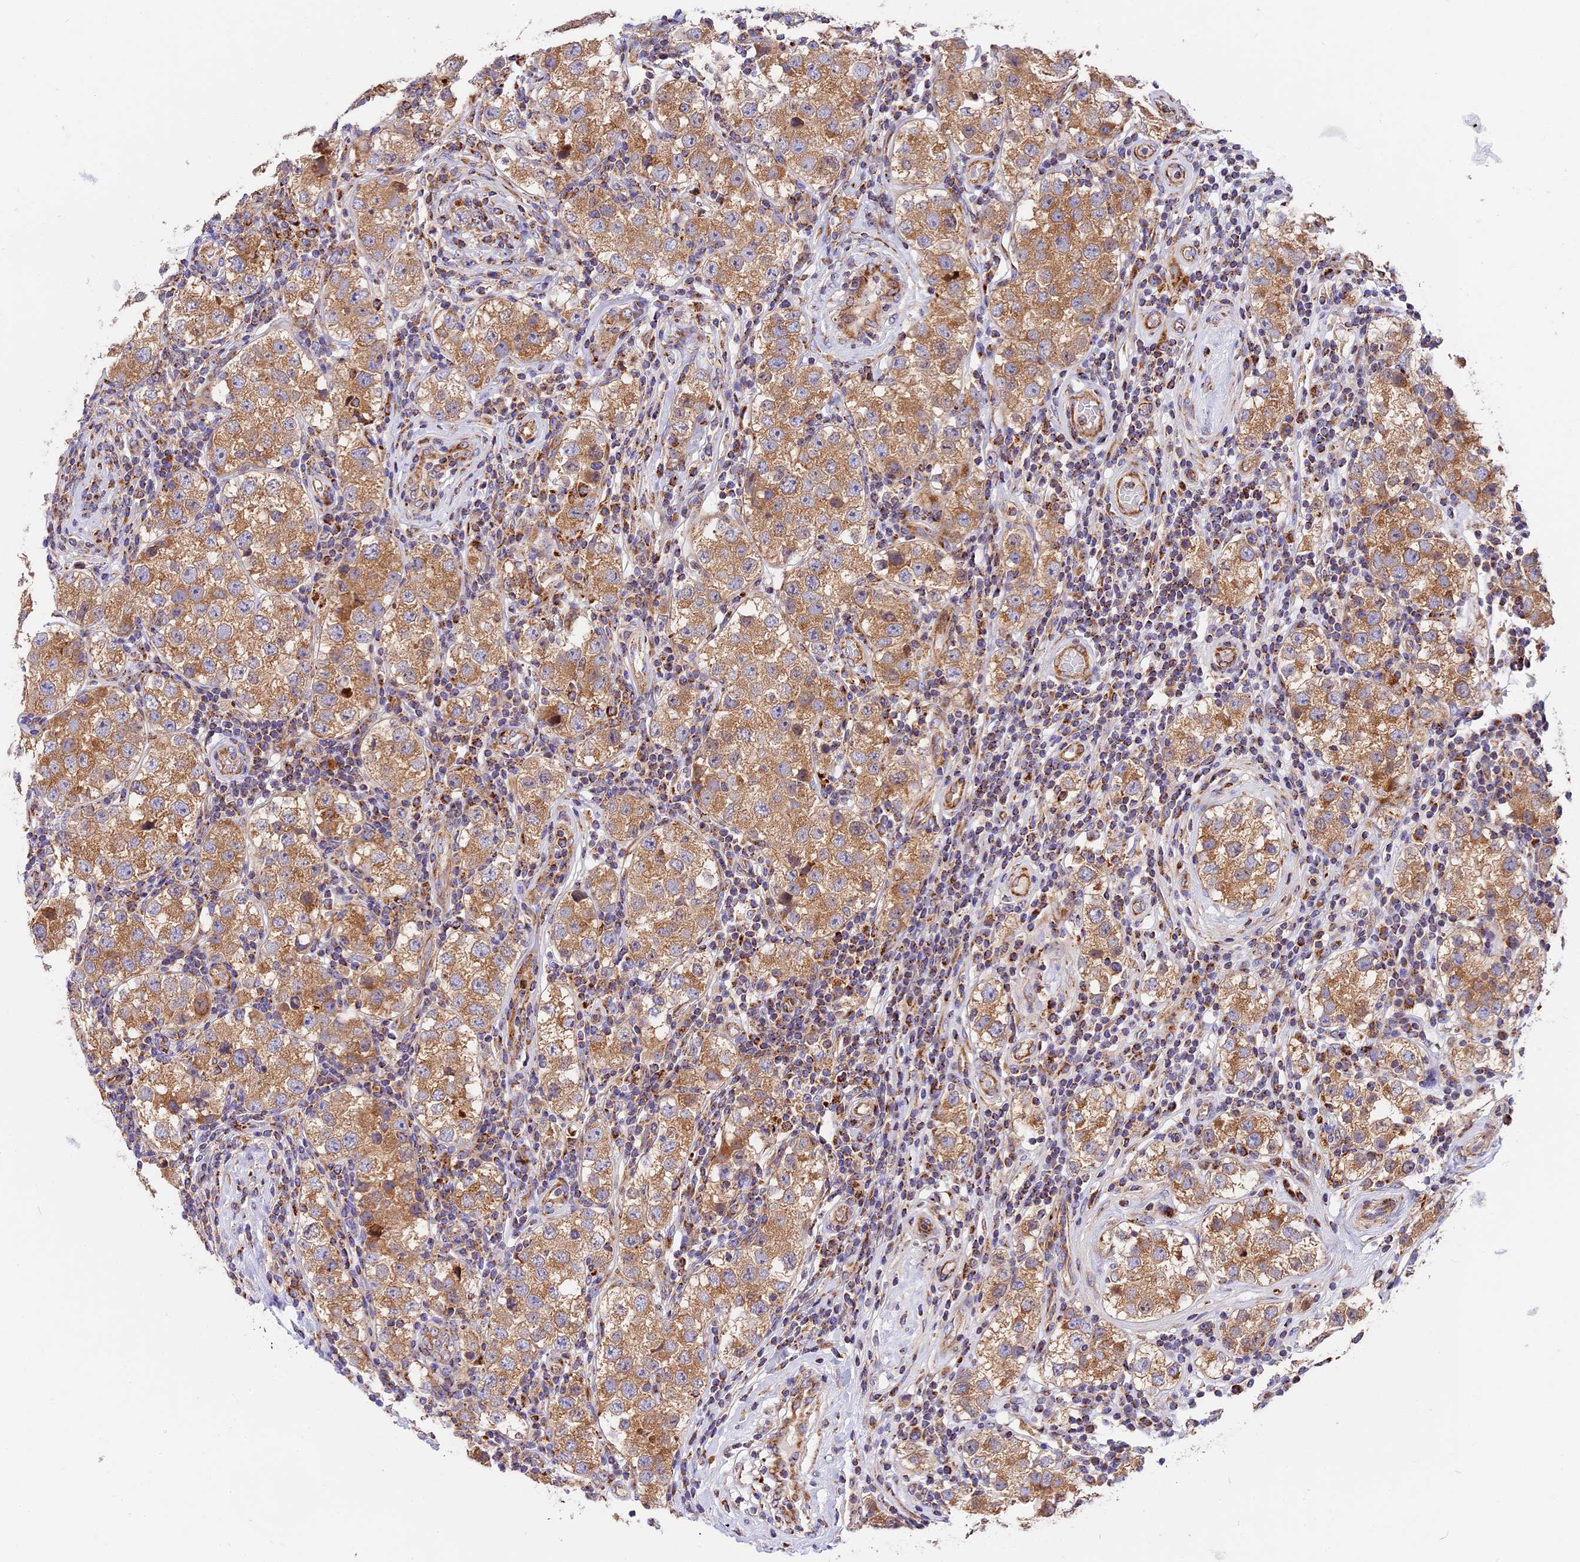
{"staining": {"intensity": "moderate", "quantity": ">75%", "location": "cytoplasmic/membranous"}, "tissue": "testis cancer", "cell_type": "Tumor cells", "image_type": "cancer", "snomed": [{"axis": "morphology", "description": "Seminoma, NOS"}, {"axis": "topography", "description": "Testis"}], "caption": "Testis seminoma stained with a brown dye shows moderate cytoplasmic/membranous positive expression in approximately >75% of tumor cells.", "gene": "MRAS", "patient": {"sex": "male", "age": 34}}